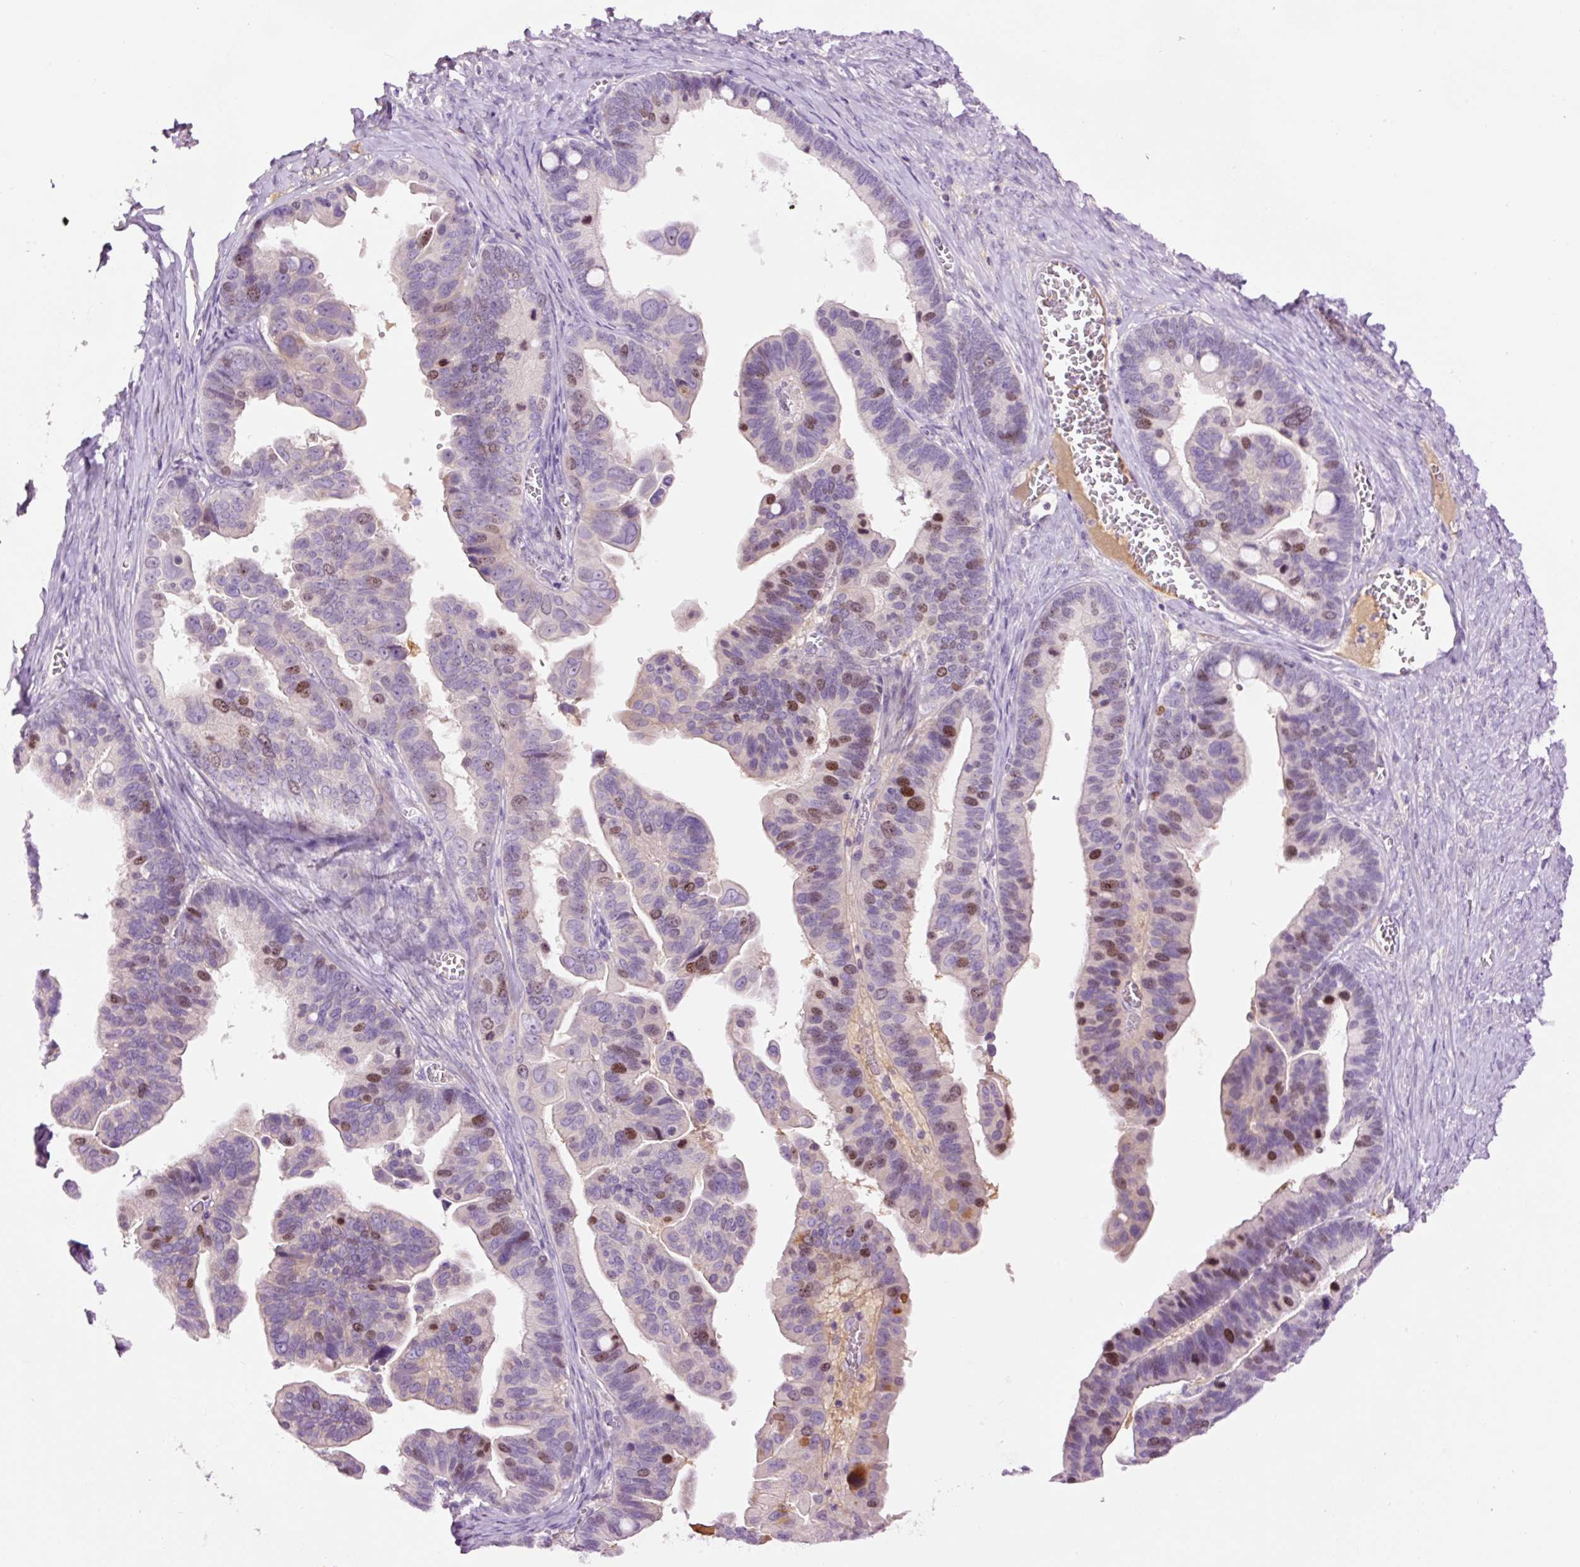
{"staining": {"intensity": "moderate", "quantity": "25%-75%", "location": "nuclear"}, "tissue": "ovarian cancer", "cell_type": "Tumor cells", "image_type": "cancer", "snomed": [{"axis": "morphology", "description": "Cystadenocarcinoma, serous, NOS"}, {"axis": "topography", "description": "Ovary"}], "caption": "A histopathology image showing moderate nuclear positivity in about 25%-75% of tumor cells in ovarian cancer (serous cystadenocarcinoma), as visualized by brown immunohistochemical staining.", "gene": "DPPA4", "patient": {"sex": "female", "age": 56}}